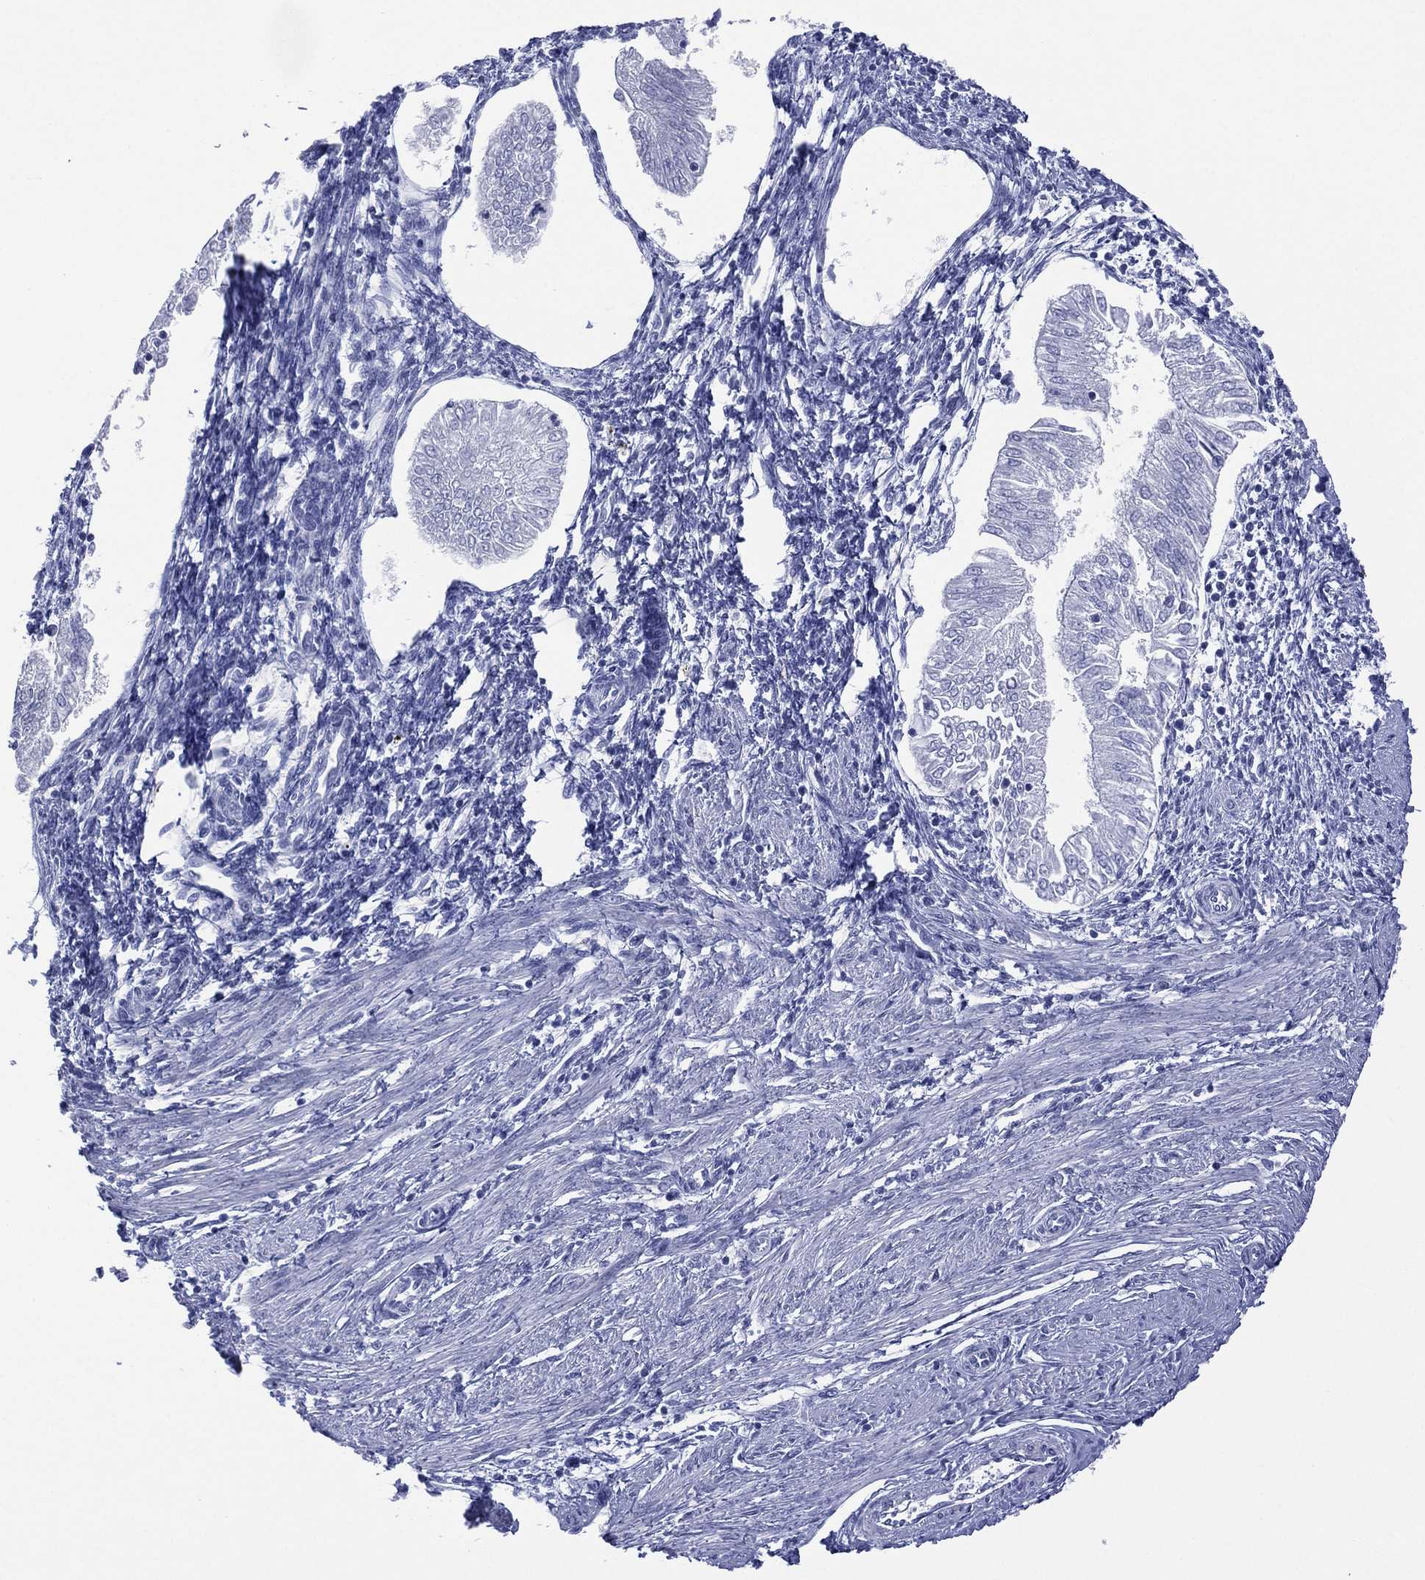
{"staining": {"intensity": "negative", "quantity": "none", "location": "none"}, "tissue": "endometrial cancer", "cell_type": "Tumor cells", "image_type": "cancer", "snomed": [{"axis": "morphology", "description": "Adenocarcinoma, NOS"}, {"axis": "topography", "description": "Endometrium"}], "caption": "Immunohistochemical staining of endometrial cancer exhibits no significant staining in tumor cells.", "gene": "DSG1", "patient": {"sex": "female", "age": 53}}